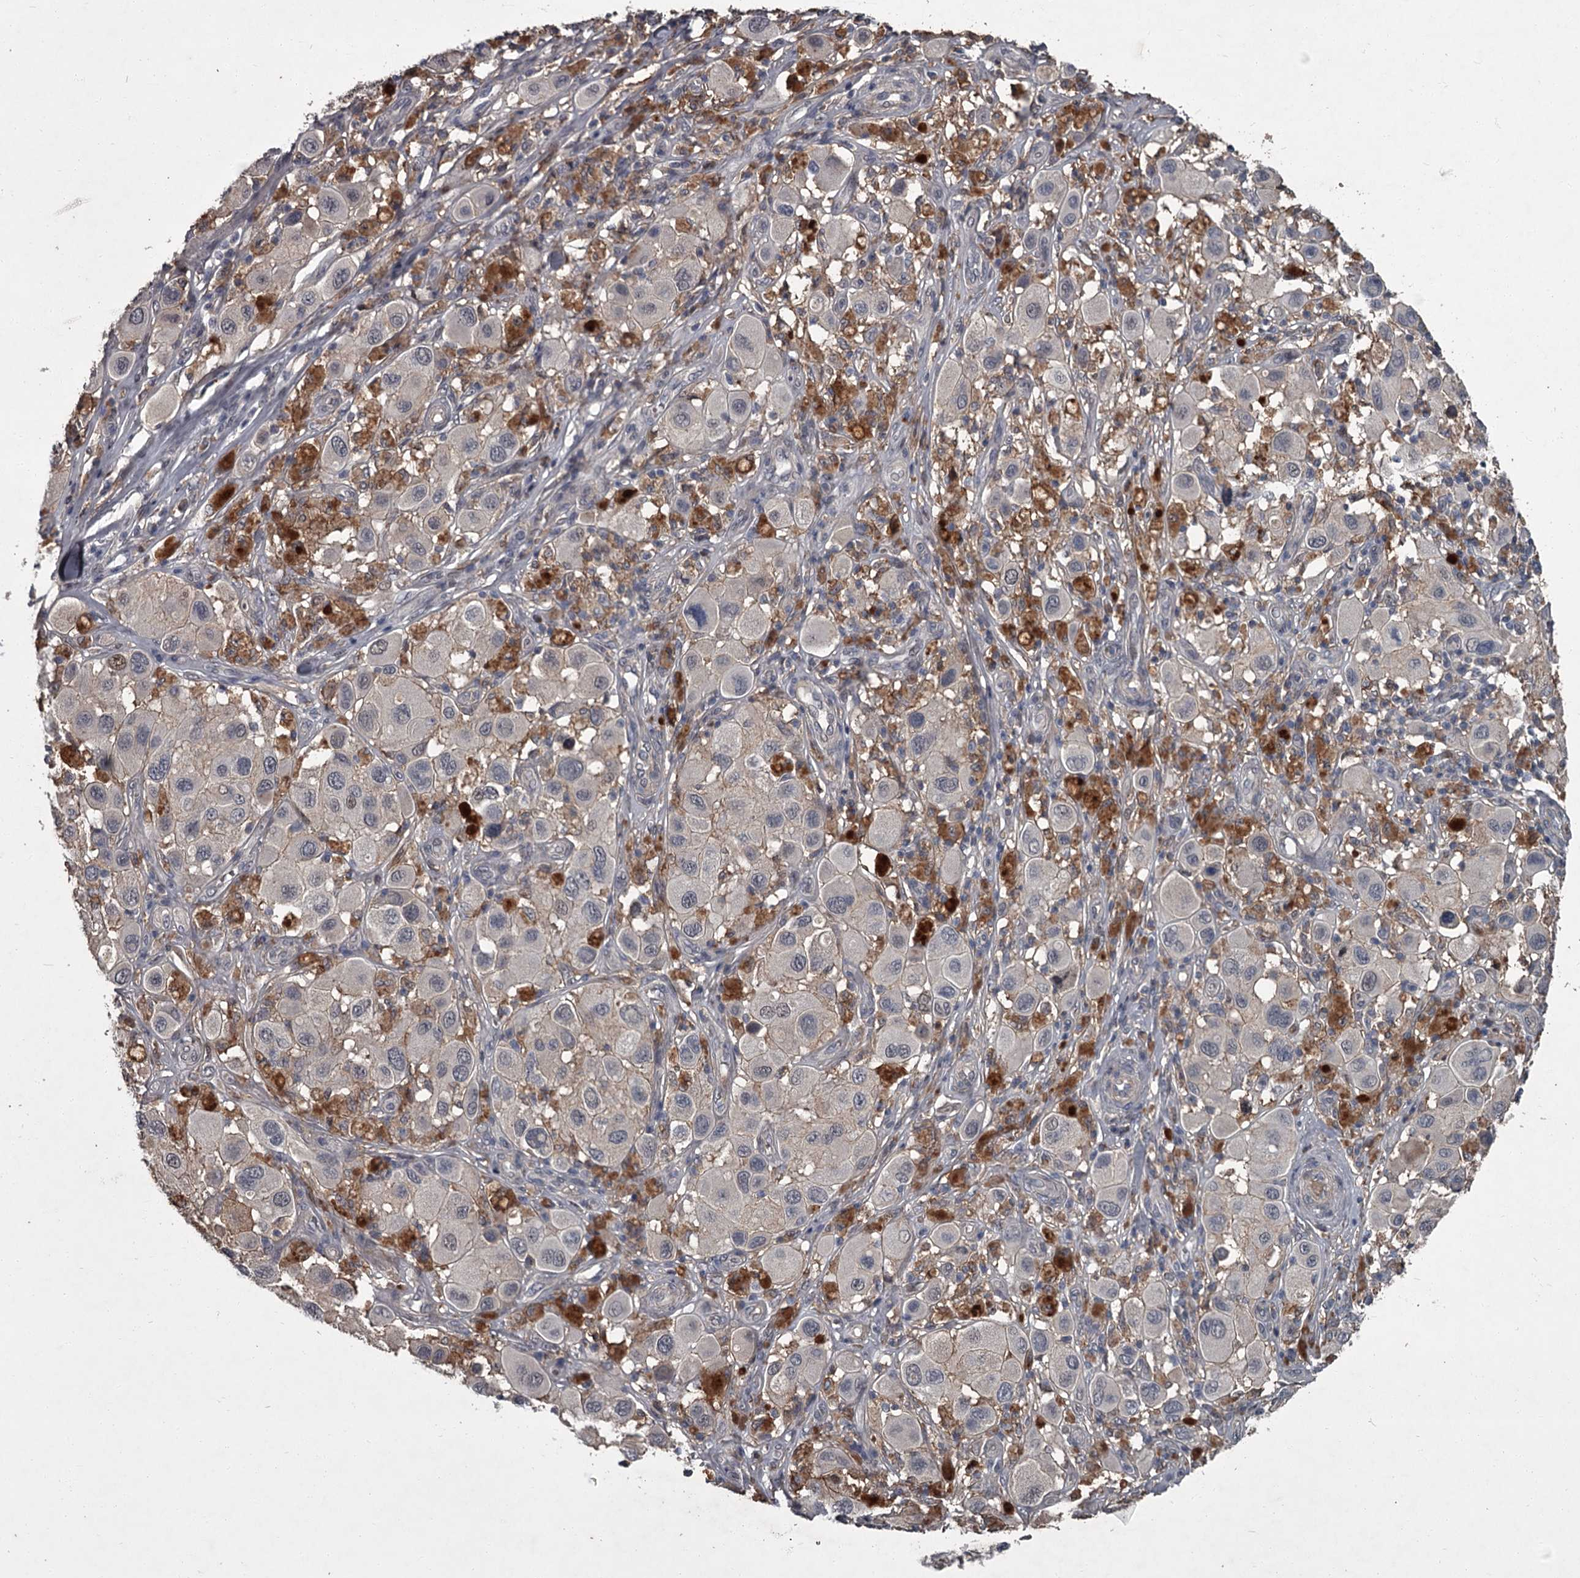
{"staining": {"intensity": "negative", "quantity": "none", "location": "none"}, "tissue": "melanoma", "cell_type": "Tumor cells", "image_type": "cancer", "snomed": [{"axis": "morphology", "description": "Malignant melanoma, Metastatic site"}, {"axis": "topography", "description": "Skin"}], "caption": "High power microscopy photomicrograph of an IHC micrograph of melanoma, revealing no significant expression in tumor cells. The staining was performed using DAB (3,3'-diaminobenzidine) to visualize the protein expression in brown, while the nuclei were stained in blue with hematoxylin (Magnification: 20x).", "gene": "FLVCR2", "patient": {"sex": "male", "age": 41}}